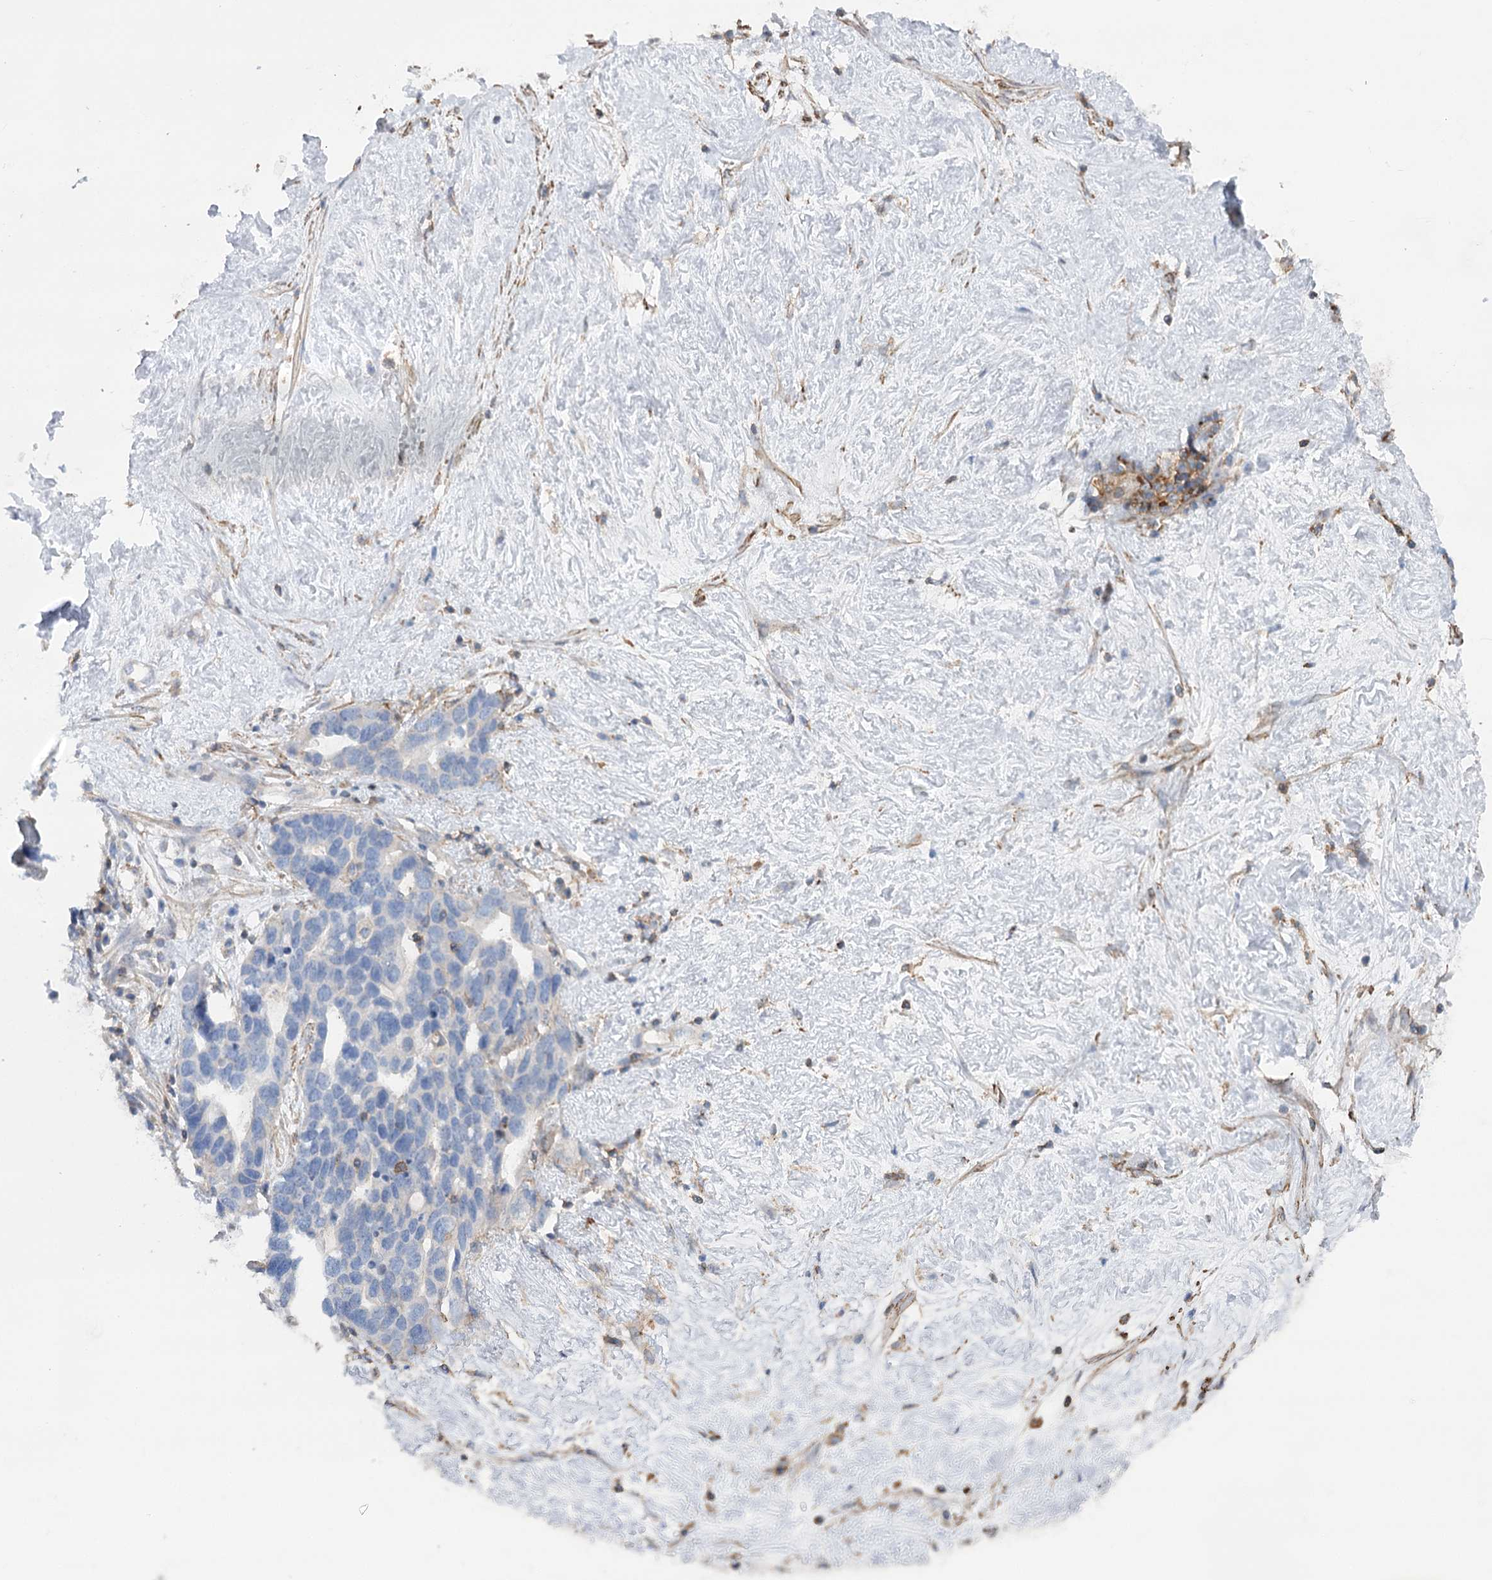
{"staining": {"intensity": "negative", "quantity": "none", "location": "none"}, "tissue": "ovarian cancer", "cell_type": "Tumor cells", "image_type": "cancer", "snomed": [{"axis": "morphology", "description": "Cystadenocarcinoma, serous, NOS"}, {"axis": "topography", "description": "Ovary"}], "caption": "There is no significant positivity in tumor cells of serous cystadenocarcinoma (ovarian).", "gene": "LARP1B", "patient": {"sex": "female", "age": 54}}